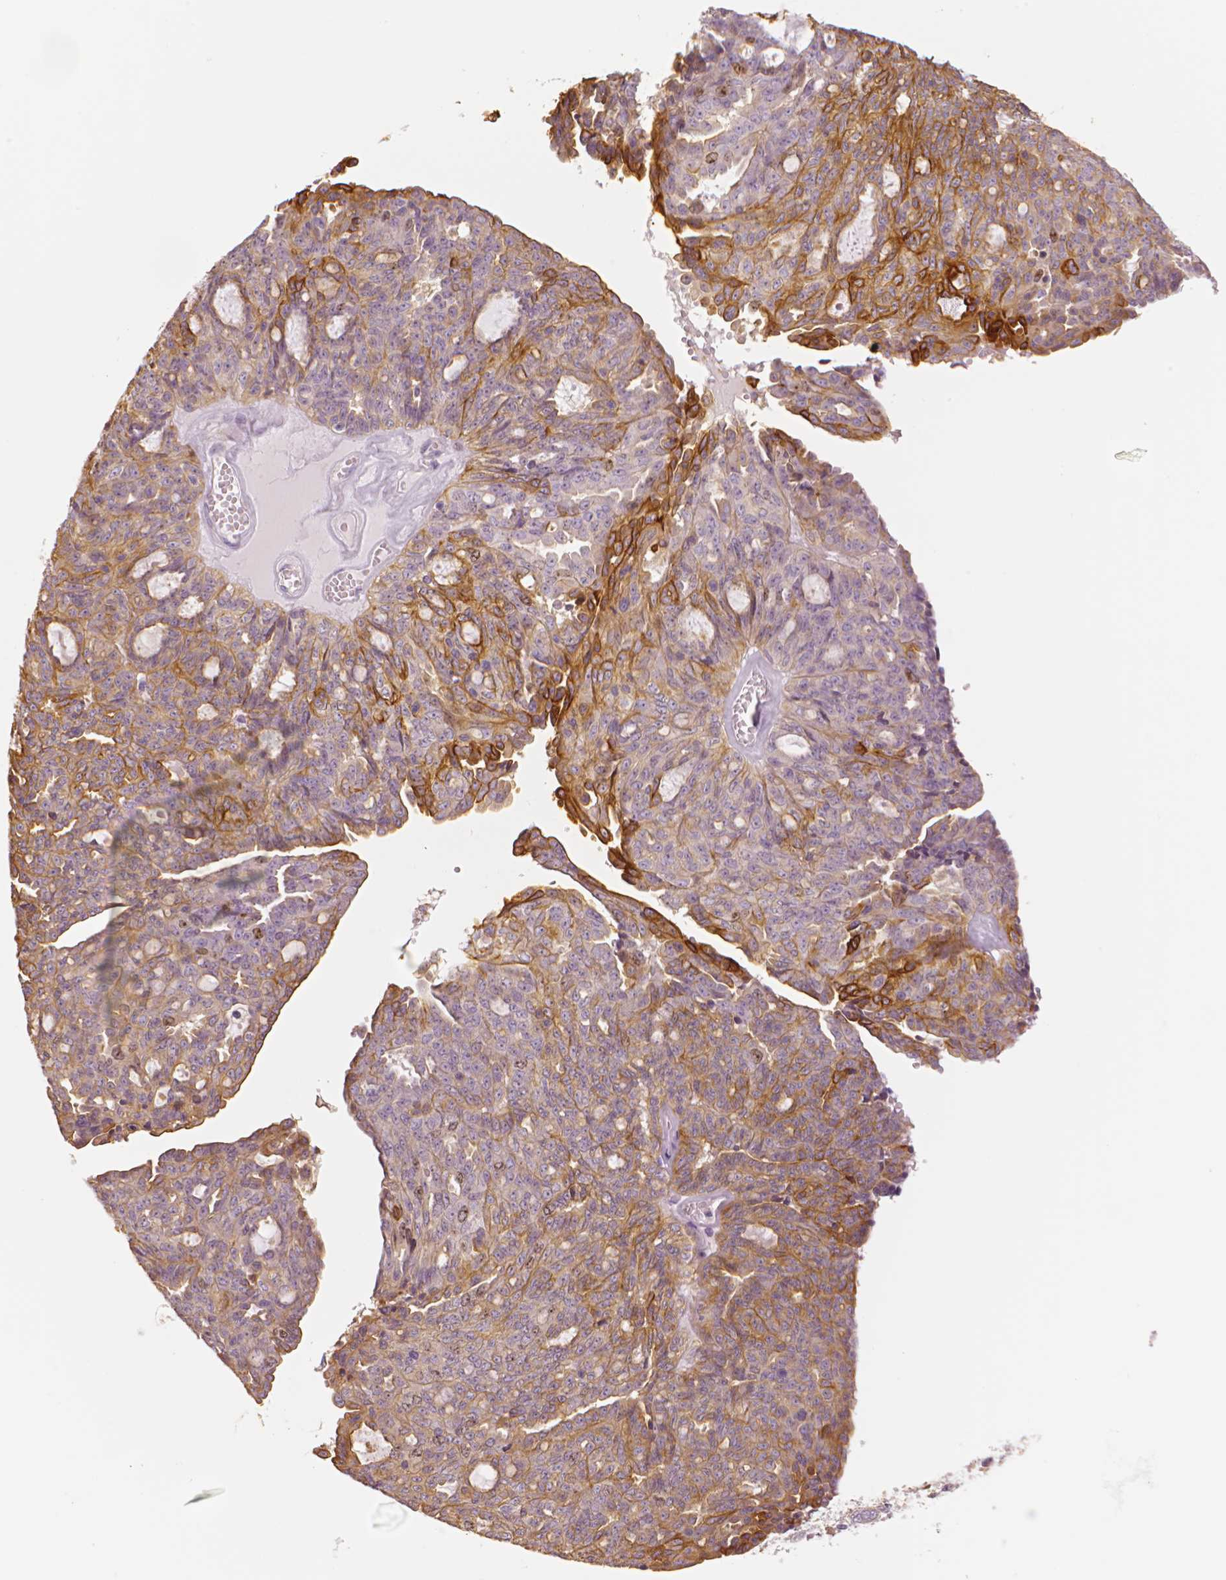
{"staining": {"intensity": "strong", "quantity": "<25%", "location": "cytoplasmic/membranous"}, "tissue": "ovarian cancer", "cell_type": "Tumor cells", "image_type": "cancer", "snomed": [{"axis": "morphology", "description": "Cystadenocarcinoma, serous, NOS"}, {"axis": "topography", "description": "Ovary"}], "caption": "About <25% of tumor cells in ovarian serous cystadenocarcinoma reveal strong cytoplasmic/membranous protein expression as visualized by brown immunohistochemical staining.", "gene": "MKI67", "patient": {"sex": "female", "age": 71}}